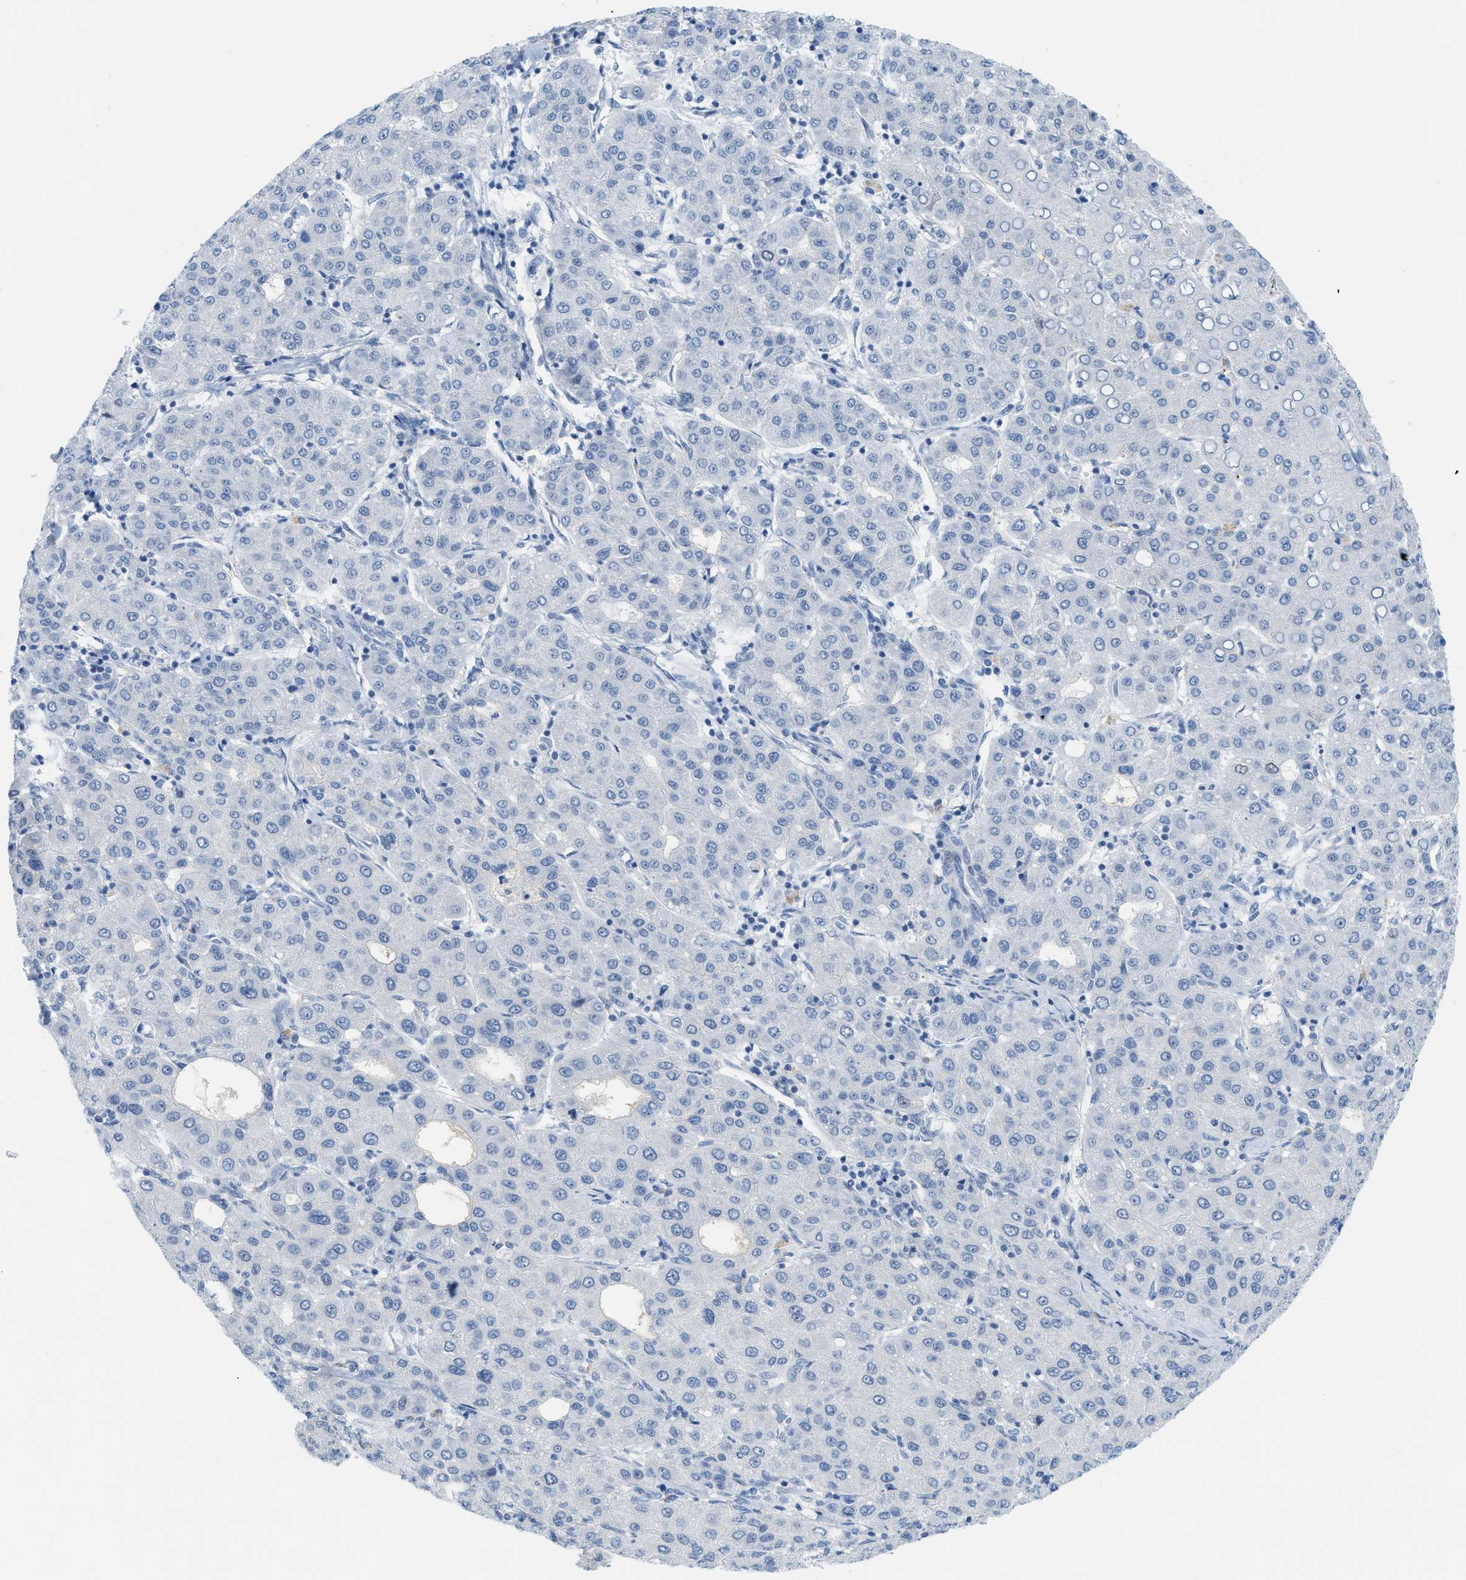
{"staining": {"intensity": "negative", "quantity": "none", "location": "none"}, "tissue": "liver cancer", "cell_type": "Tumor cells", "image_type": "cancer", "snomed": [{"axis": "morphology", "description": "Carcinoma, Hepatocellular, NOS"}, {"axis": "topography", "description": "Liver"}], "caption": "Liver hepatocellular carcinoma was stained to show a protein in brown. There is no significant staining in tumor cells.", "gene": "HLTF", "patient": {"sex": "male", "age": 65}}